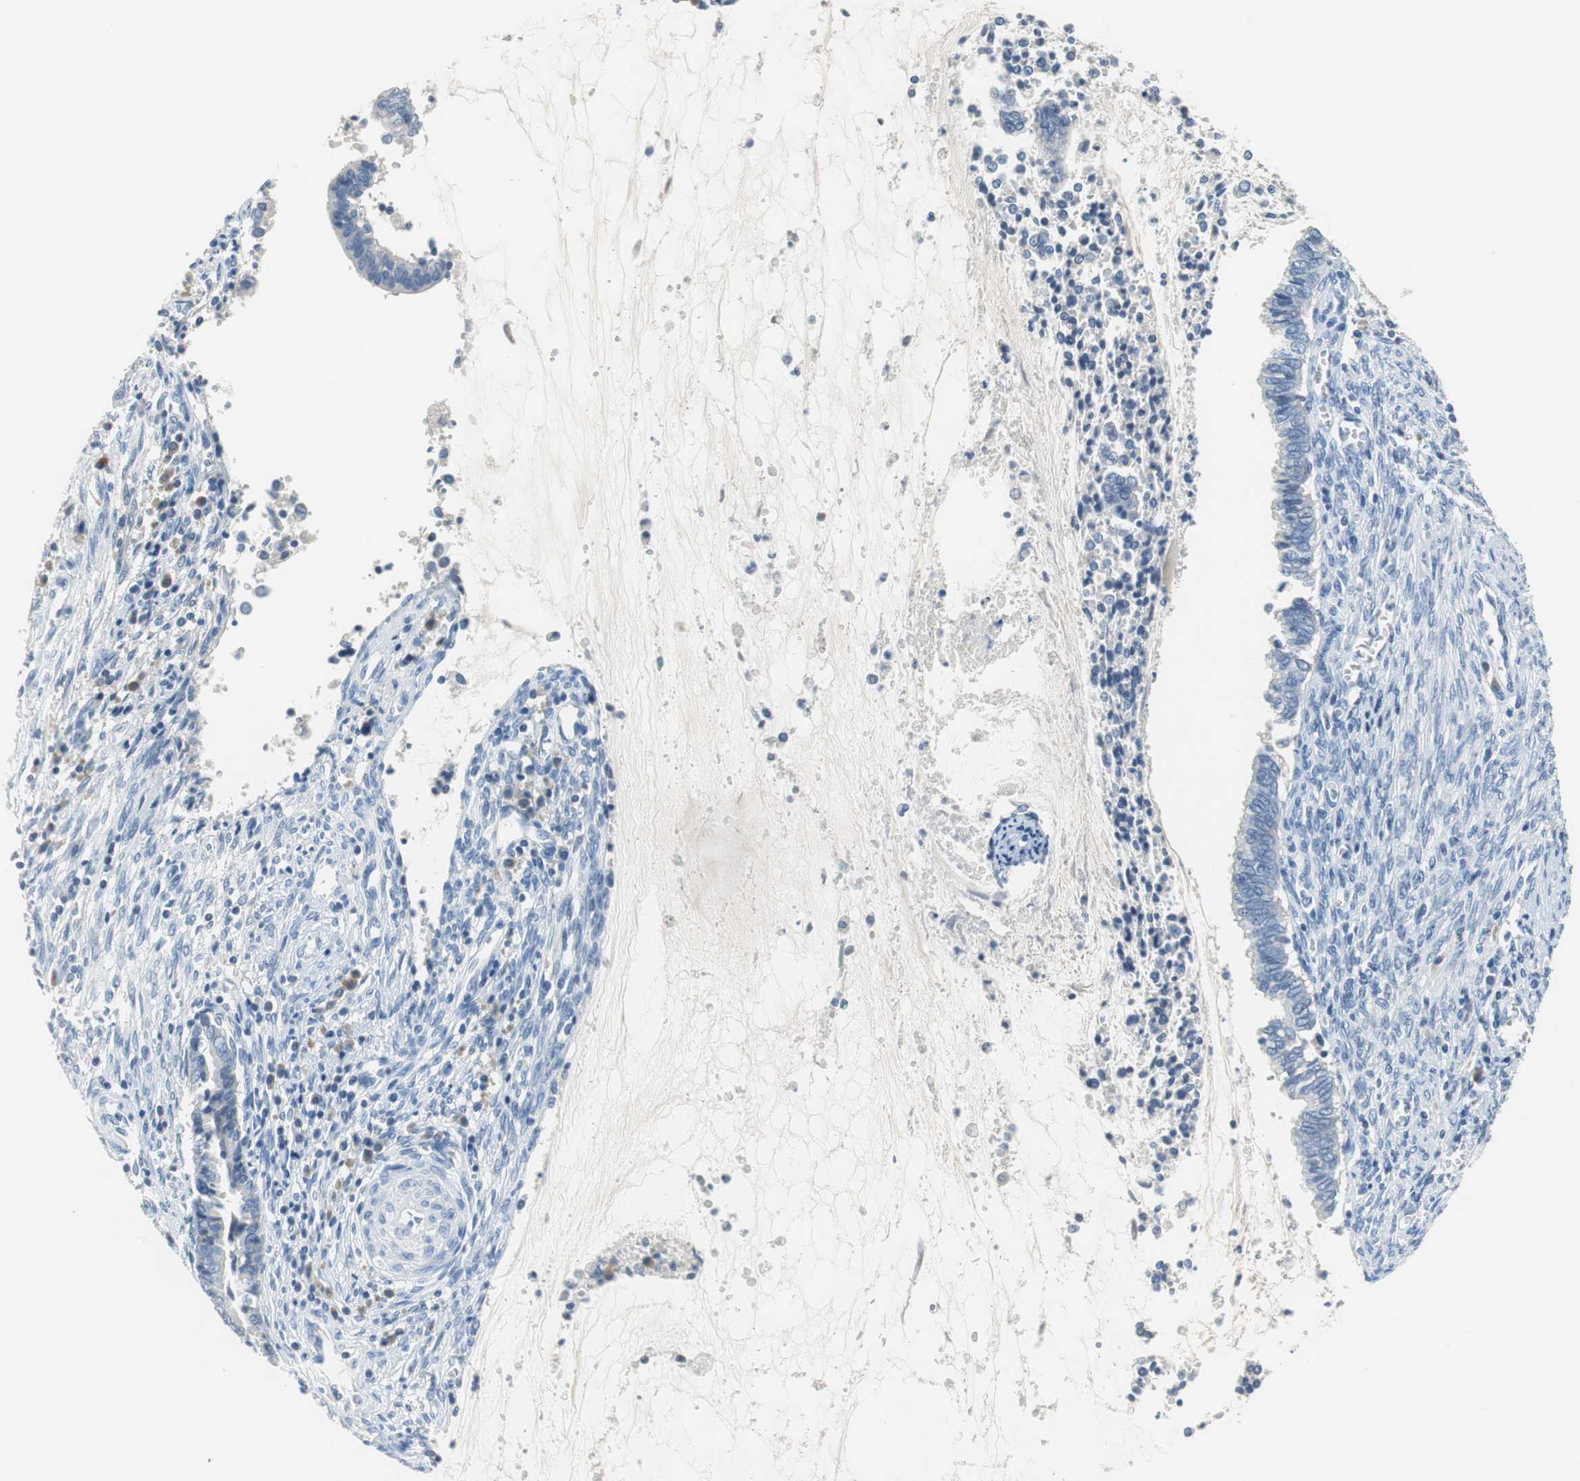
{"staining": {"intensity": "negative", "quantity": "none", "location": "none"}, "tissue": "cervical cancer", "cell_type": "Tumor cells", "image_type": "cancer", "snomed": [{"axis": "morphology", "description": "Adenocarcinoma, NOS"}, {"axis": "topography", "description": "Cervix"}], "caption": "Immunohistochemical staining of human cervical adenocarcinoma demonstrates no significant staining in tumor cells.", "gene": "GLCCI1", "patient": {"sex": "female", "age": 44}}